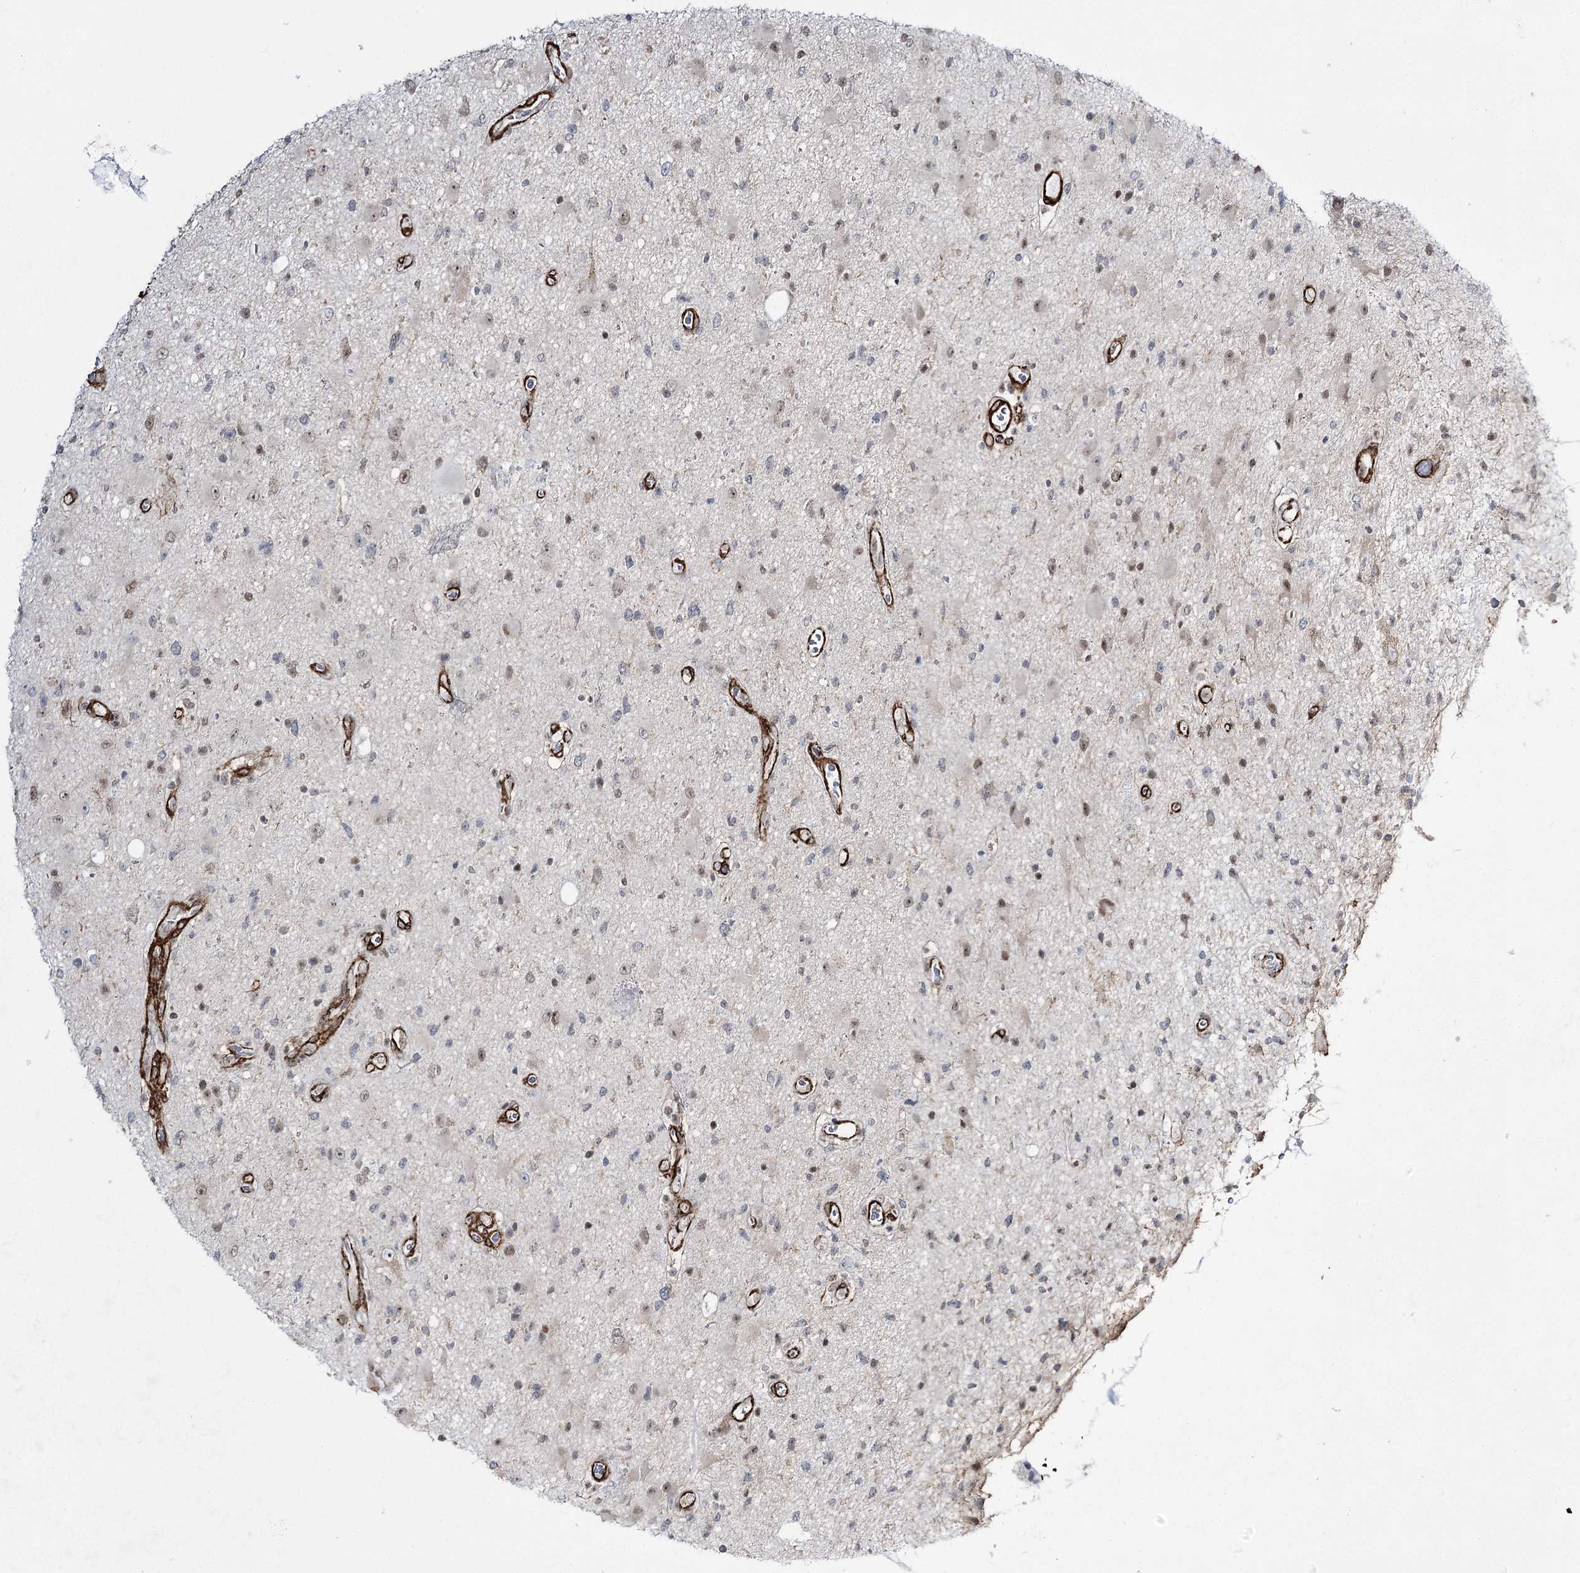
{"staining": {"intensity": "negative", "quantity": "none", "location": "none"}, "tissue": "glioma", "cell_type": "Tumor cells", "image_type": "cancer", "snomed": [{"axis": "morphology", "description": "Glioma, malignant, High grade"}, {"axis": "topography", "description": "Brain"}], "caption": "The IHC image has no significant staining in tumor cells of malignant glioma (high-grade) tissue.", "gene": "CWF19L1", "patient": {"sex": "male", "age": 33}}